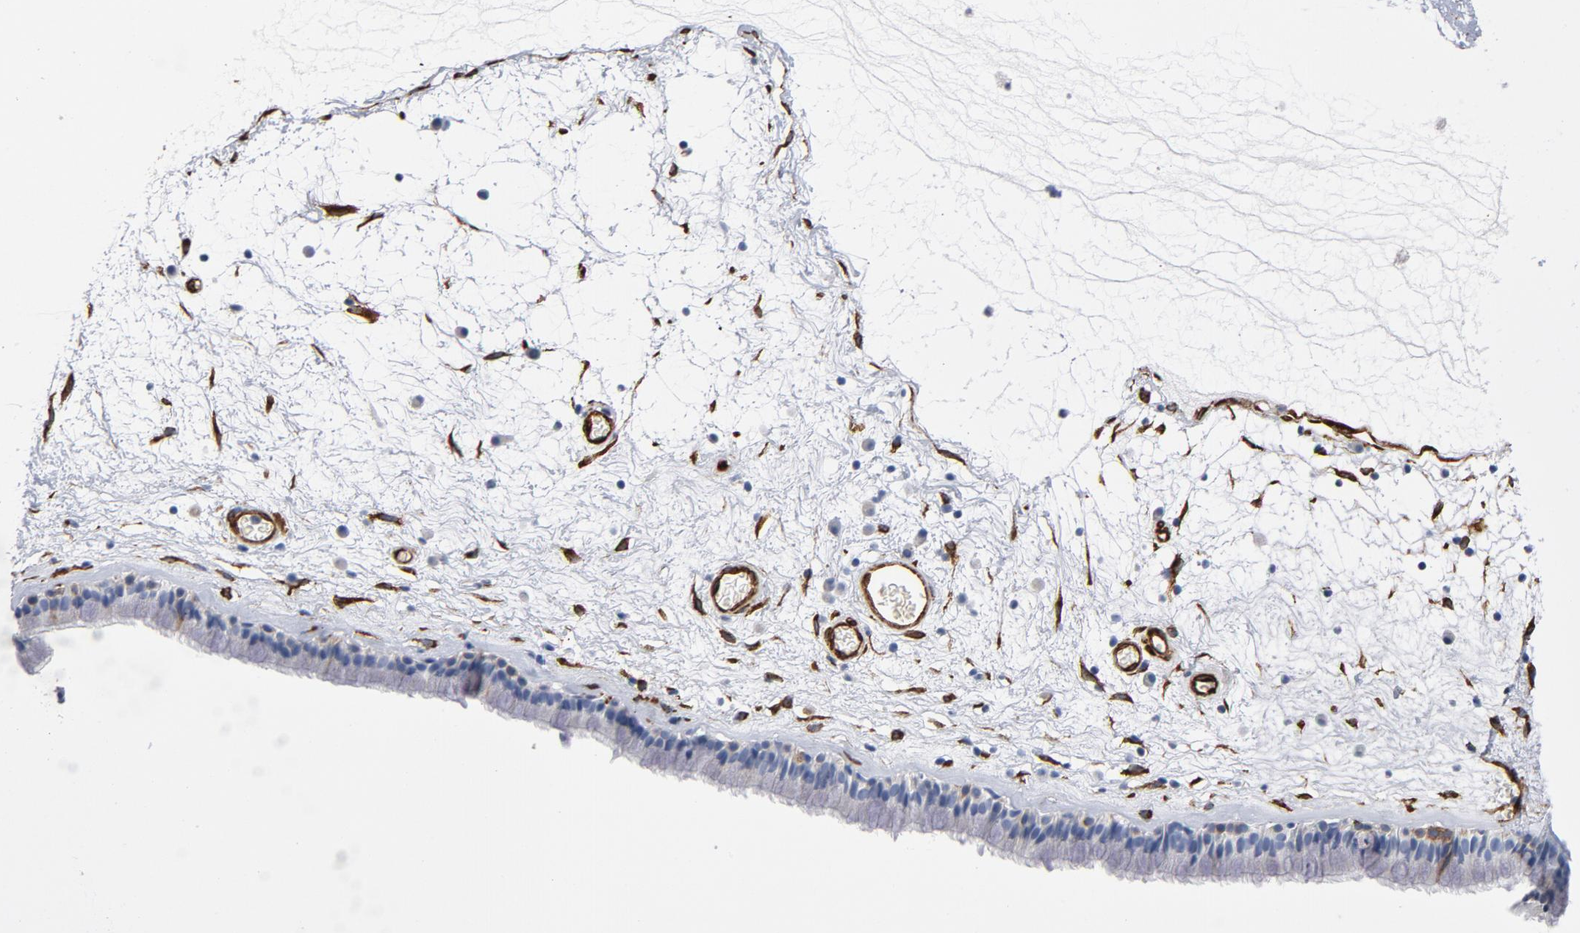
{"staining": {"intensity": "negative", "quantity": "none", "location": "none"}, "tissue": "nasopharynx", "cell_type": "Respiratory epithelial cells", "image_type": "normal", "snomed": [{"axis": "morphology", "description": "Normal tissue, NOS"}, {"axis": "morphology", "description": "Inflammation, NOS"}, {"axis": "topography", "description": "Nasopharynx"}], "caption": "This is a photomicrograph of immunohistochemistry (IHC) staining of benign nasopharynx, which shows no positivity in respiratory epithelial cells. The staining is performed using DAB brown chromogen with nuclei counter-stained in using hematoxylin.", "gene": "SERPINH1", "patient": {"sex": "male", "age": 48}}